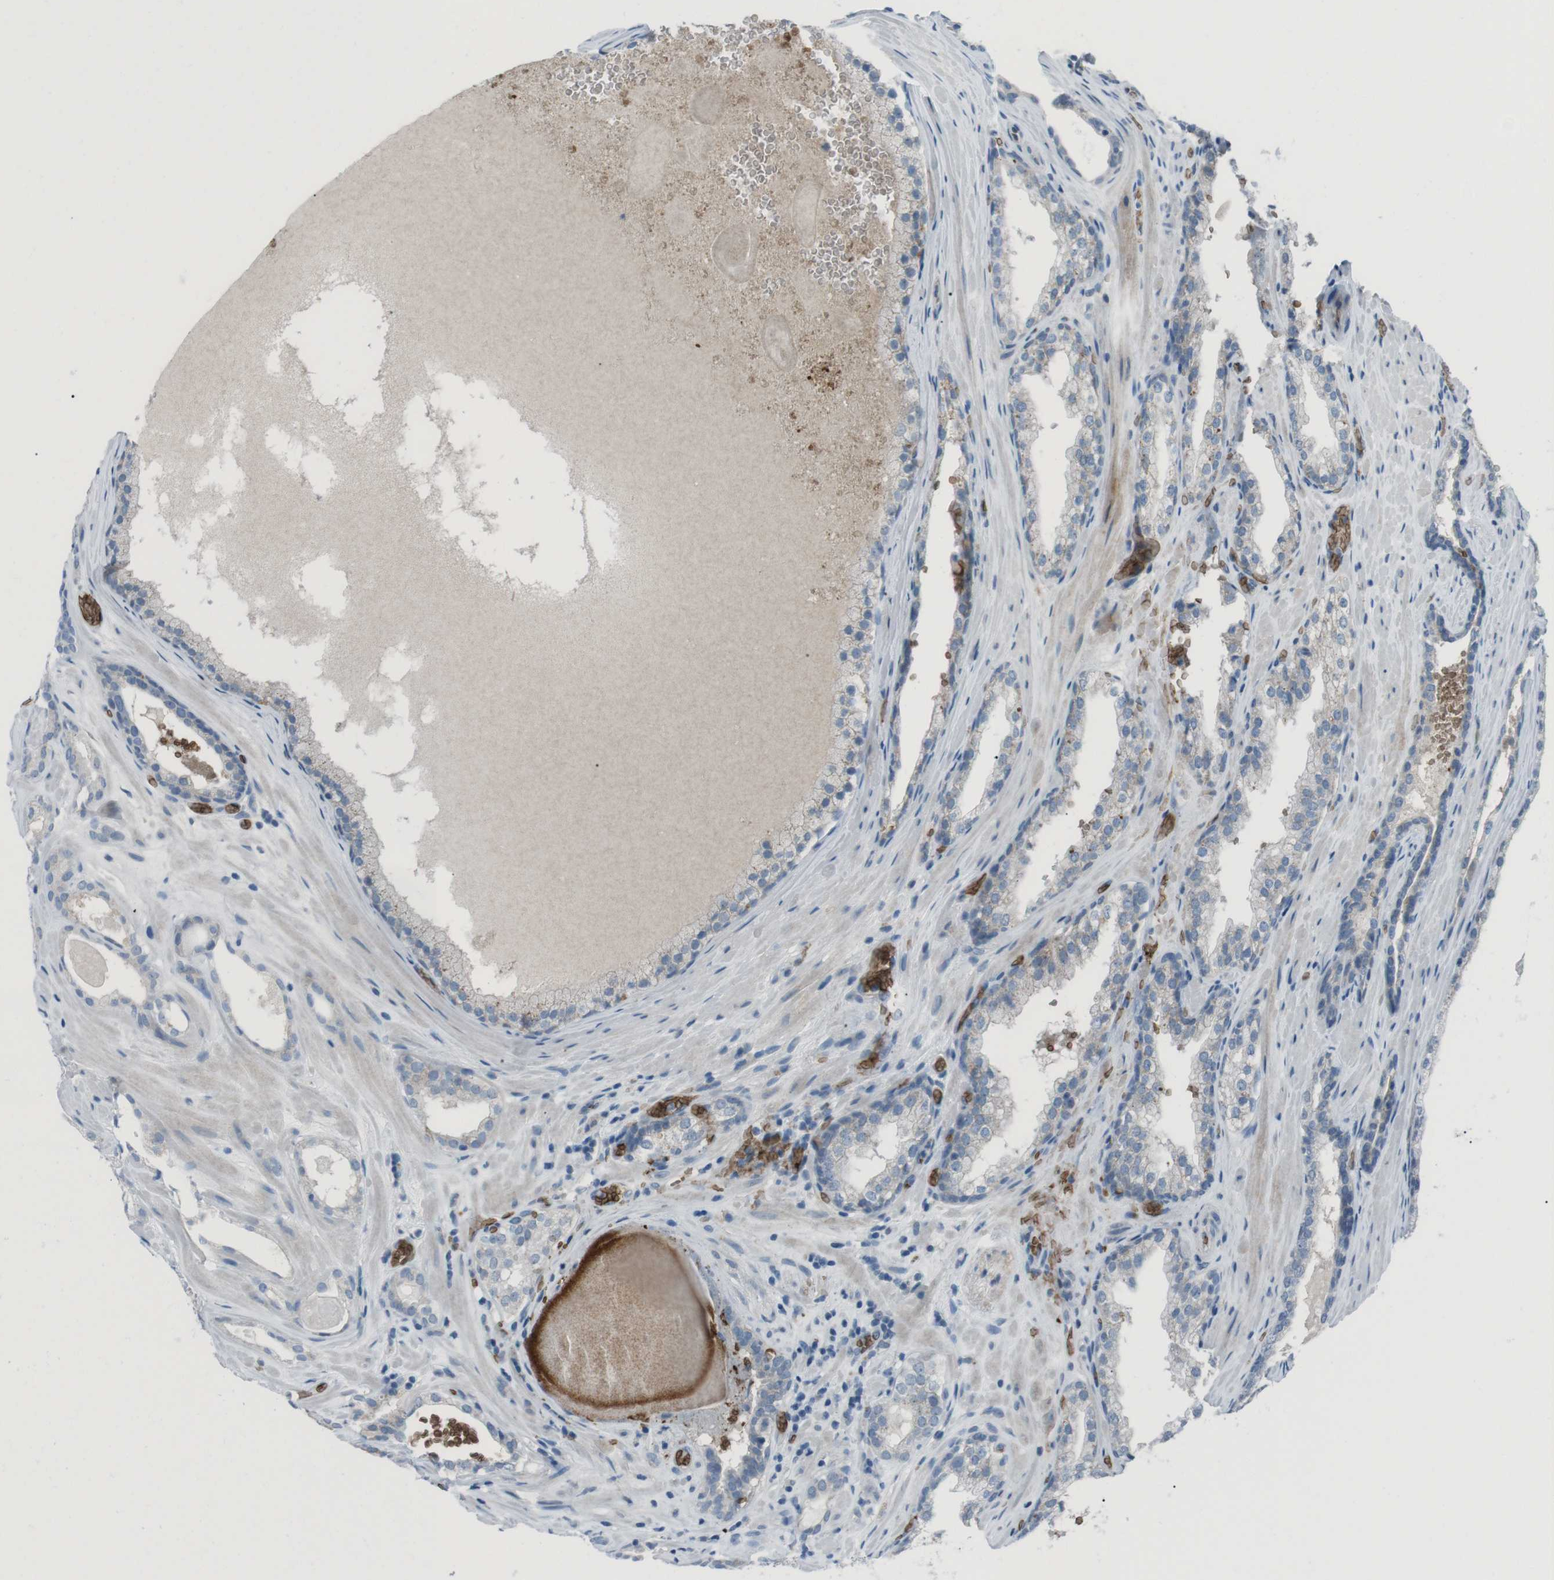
{"staining": {"intensity": "negative", "quantity": "none", "location": "none"}, "tissue": "prostate cancer", "cell_type": "Tumor cells", "image_type": "cancer", "snomed": [{"axis": "morphology", "description": "Adenocarcinoma, High grade"}, {"axis": "topography", "description": "Prostate"}], "caption": "Protein analysis of prostate cancer displays no significant staining in tumor cells.", "gene": "SPTA1", "patient": {"sex": "male", "age": 60}}